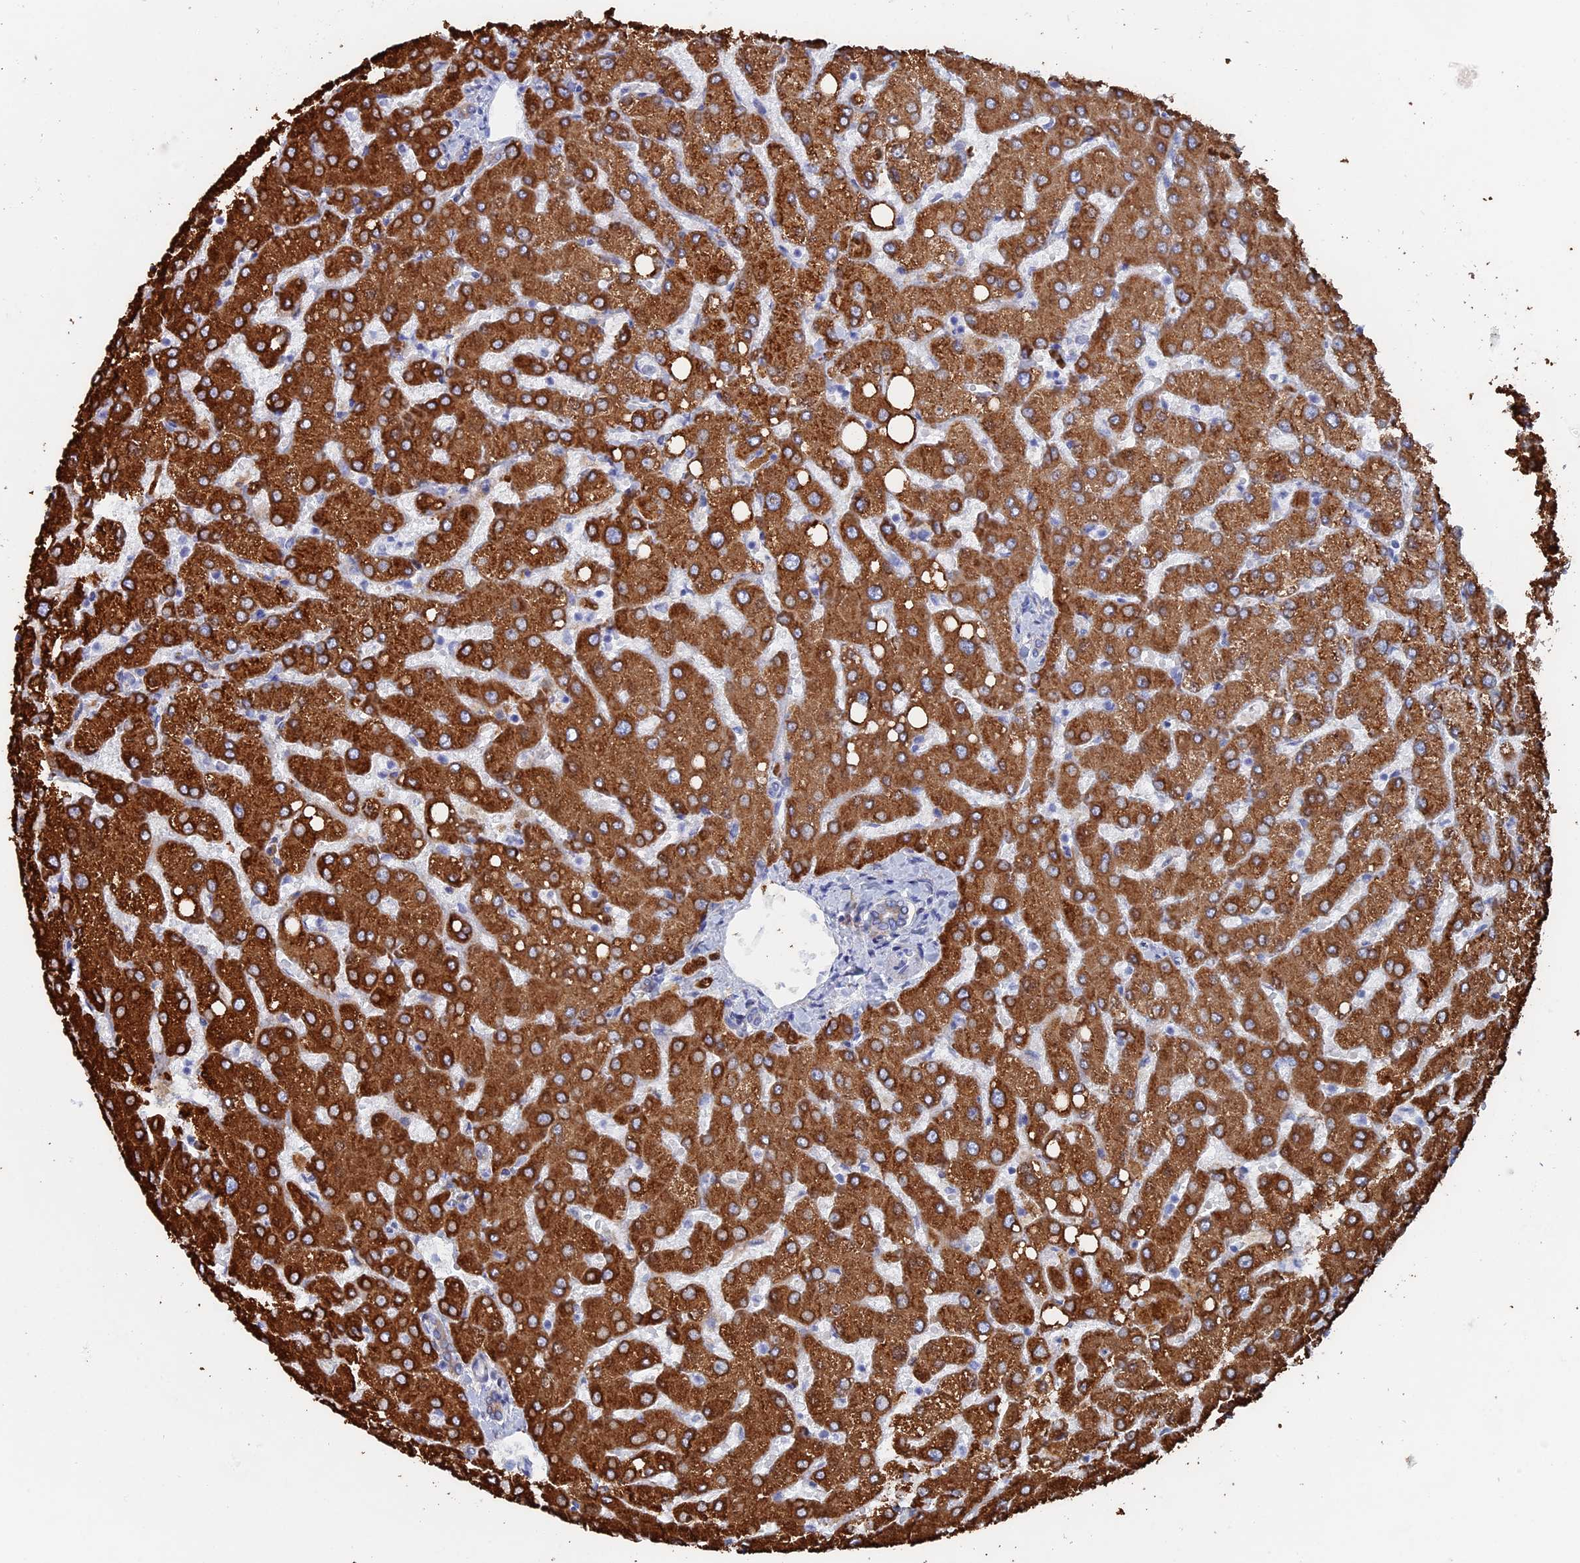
{"staining": {"intensity": "moderate", "quantity": "<25%", "location": "cytoplasmic/membranous"}, "tissue": "liver", "cell_type": "Cholangiocytes", "image_type": "normal", "snomed": [{"axis": "morphology", "description": "Normal tissue, NOS"}, {"axis": "topography", "description": "Liver"}], "caption": "The immunohistochemical stain highlights moderate cytoplasmic/membranous positivity in cholangiocytes of normal liver. The staining was performed using DAB, with brown indicating positive protein expression. Nuclei are stained blue with hematoxylin.", "gene": "COG7", "patient": {"sex": "female", "age": 54}}